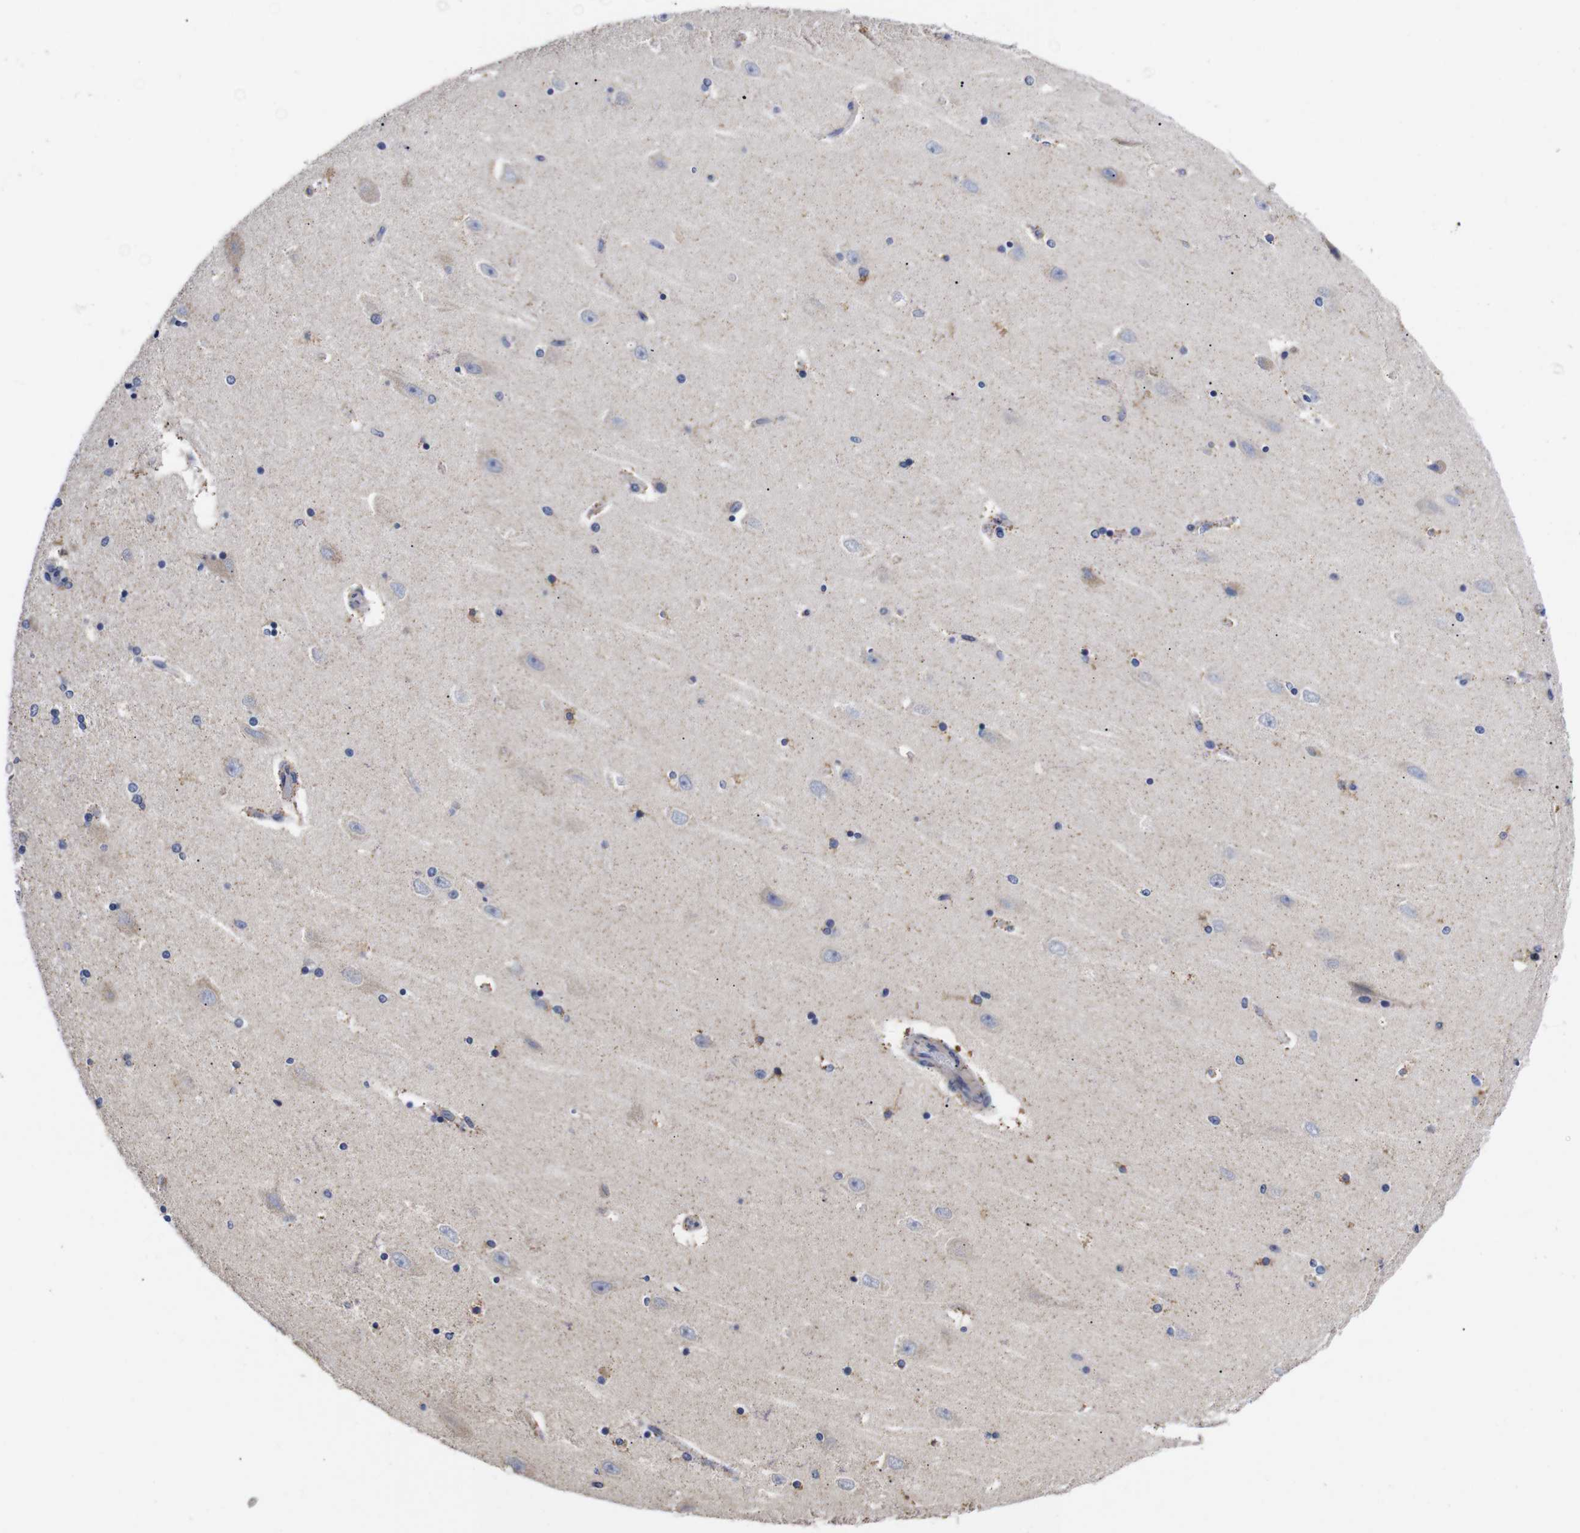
{"staining": {"intensity": "moderate", "quantity": "<25%", "location": "cytoplasmic/membranous"}, "tissue": "hippocampus", "cell_type": "Glial cells", "image_type": "normal", "snomed": [{"axis": "morphology", "description": "Normal tissue, NOS"}, {"axis": "topography", "description": "Hippocampus"}], "caption": "Immunohistochemistry (IHC) histopathology image of normal hippocampus: hippocampus stained using immunohistochemistry (IHC) reveals low levels of moderate protein expression localized specifically in the cytoplasmic/membranous of glial cells, appearing as a cytoplasmic/membranous brown color.", "gene": "OPN3", "patient": {"sex": "female", "age": 54}}